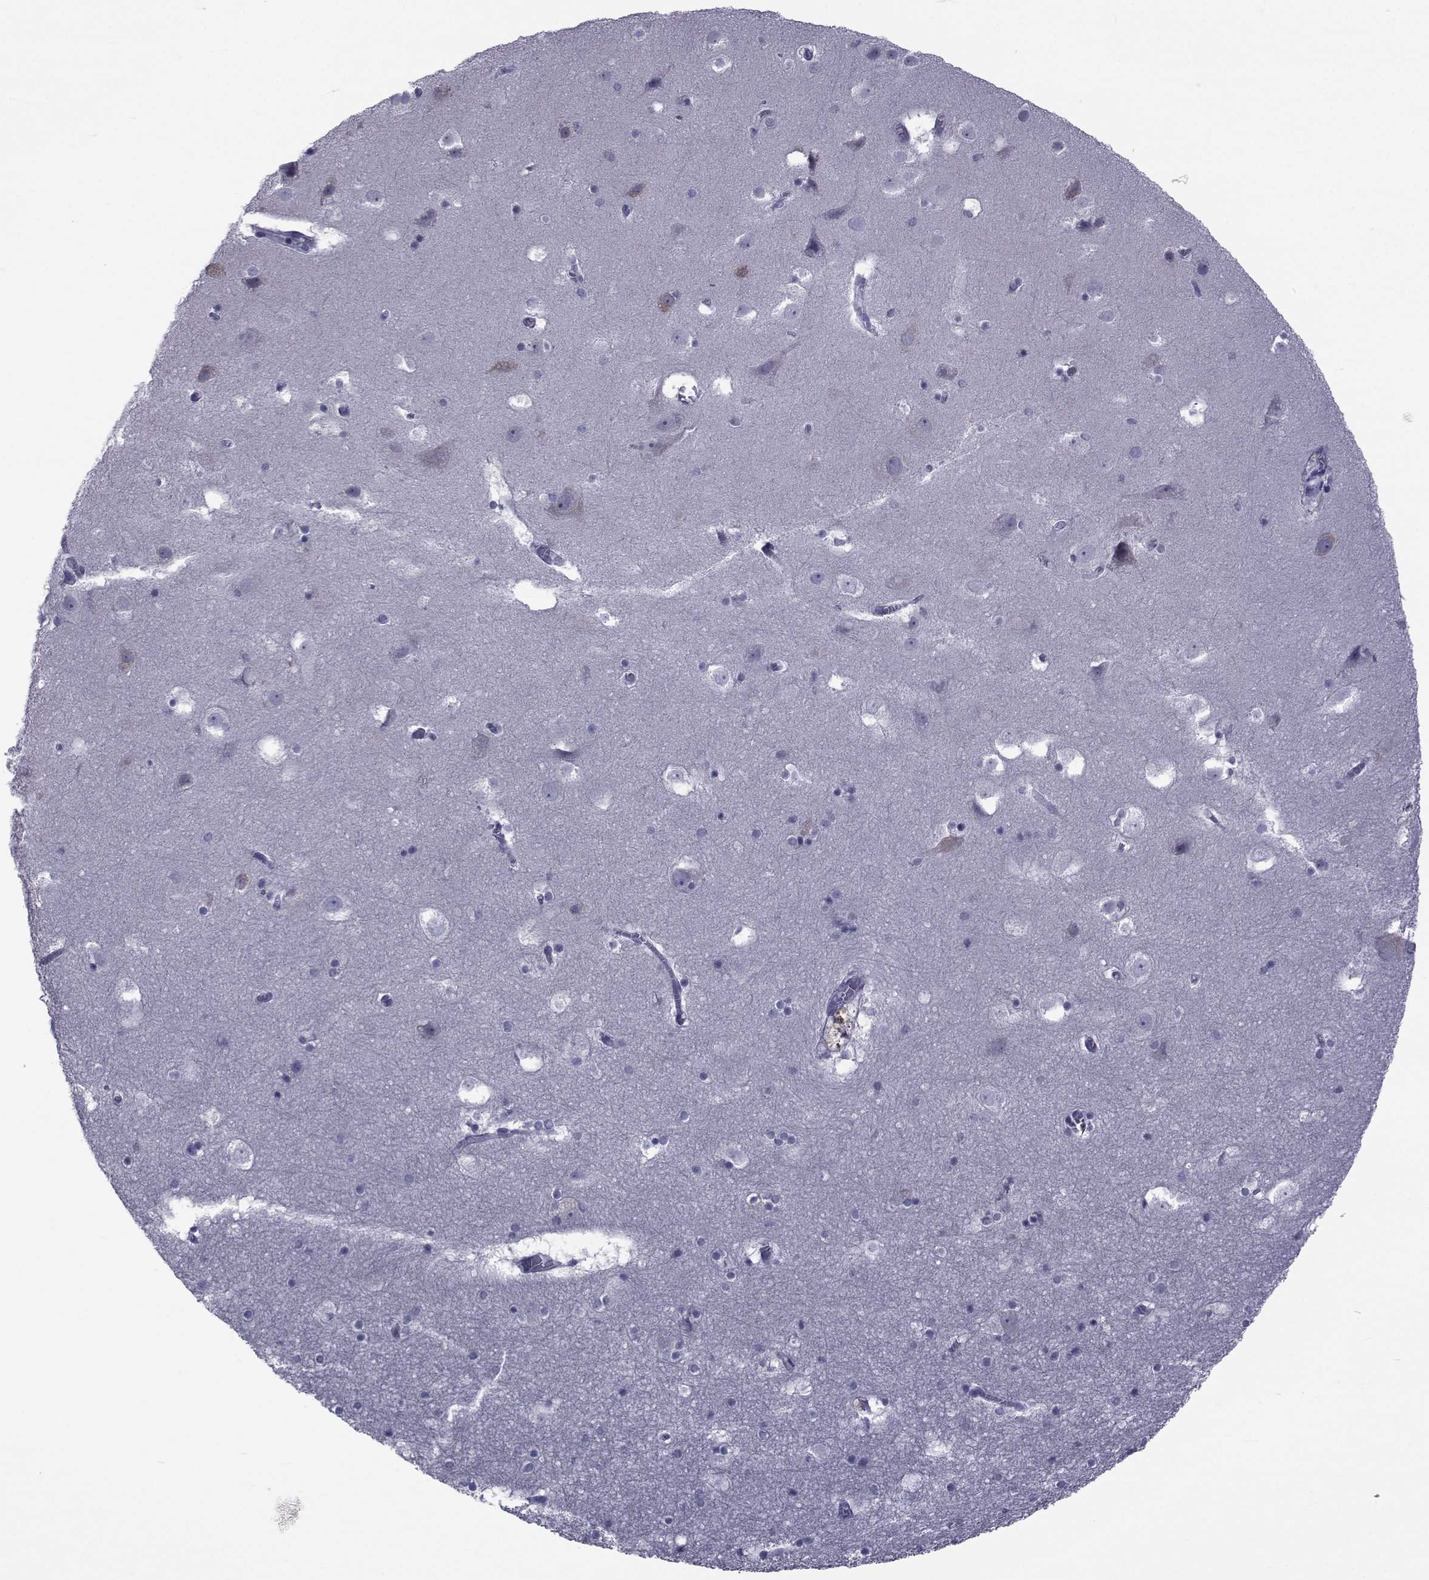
{"staining": {"intensity": "negative", "quantity": "none", "location": "none"}, "tissue": "hippocampus", "cell_type": "Glial cells", "image_type": "normal", "snomed": [{"axis": "morphology", "description": "Normal tissue, NOS"}, {"axis": "topography", "description": "Hippocampus"}], "caption": "Human hippocampus stained for a protein using immunohistochemistry demonstrates no expression in glial cells.", "gene": "GKAP1", "patient": {"sex": "male", "age": 45}}